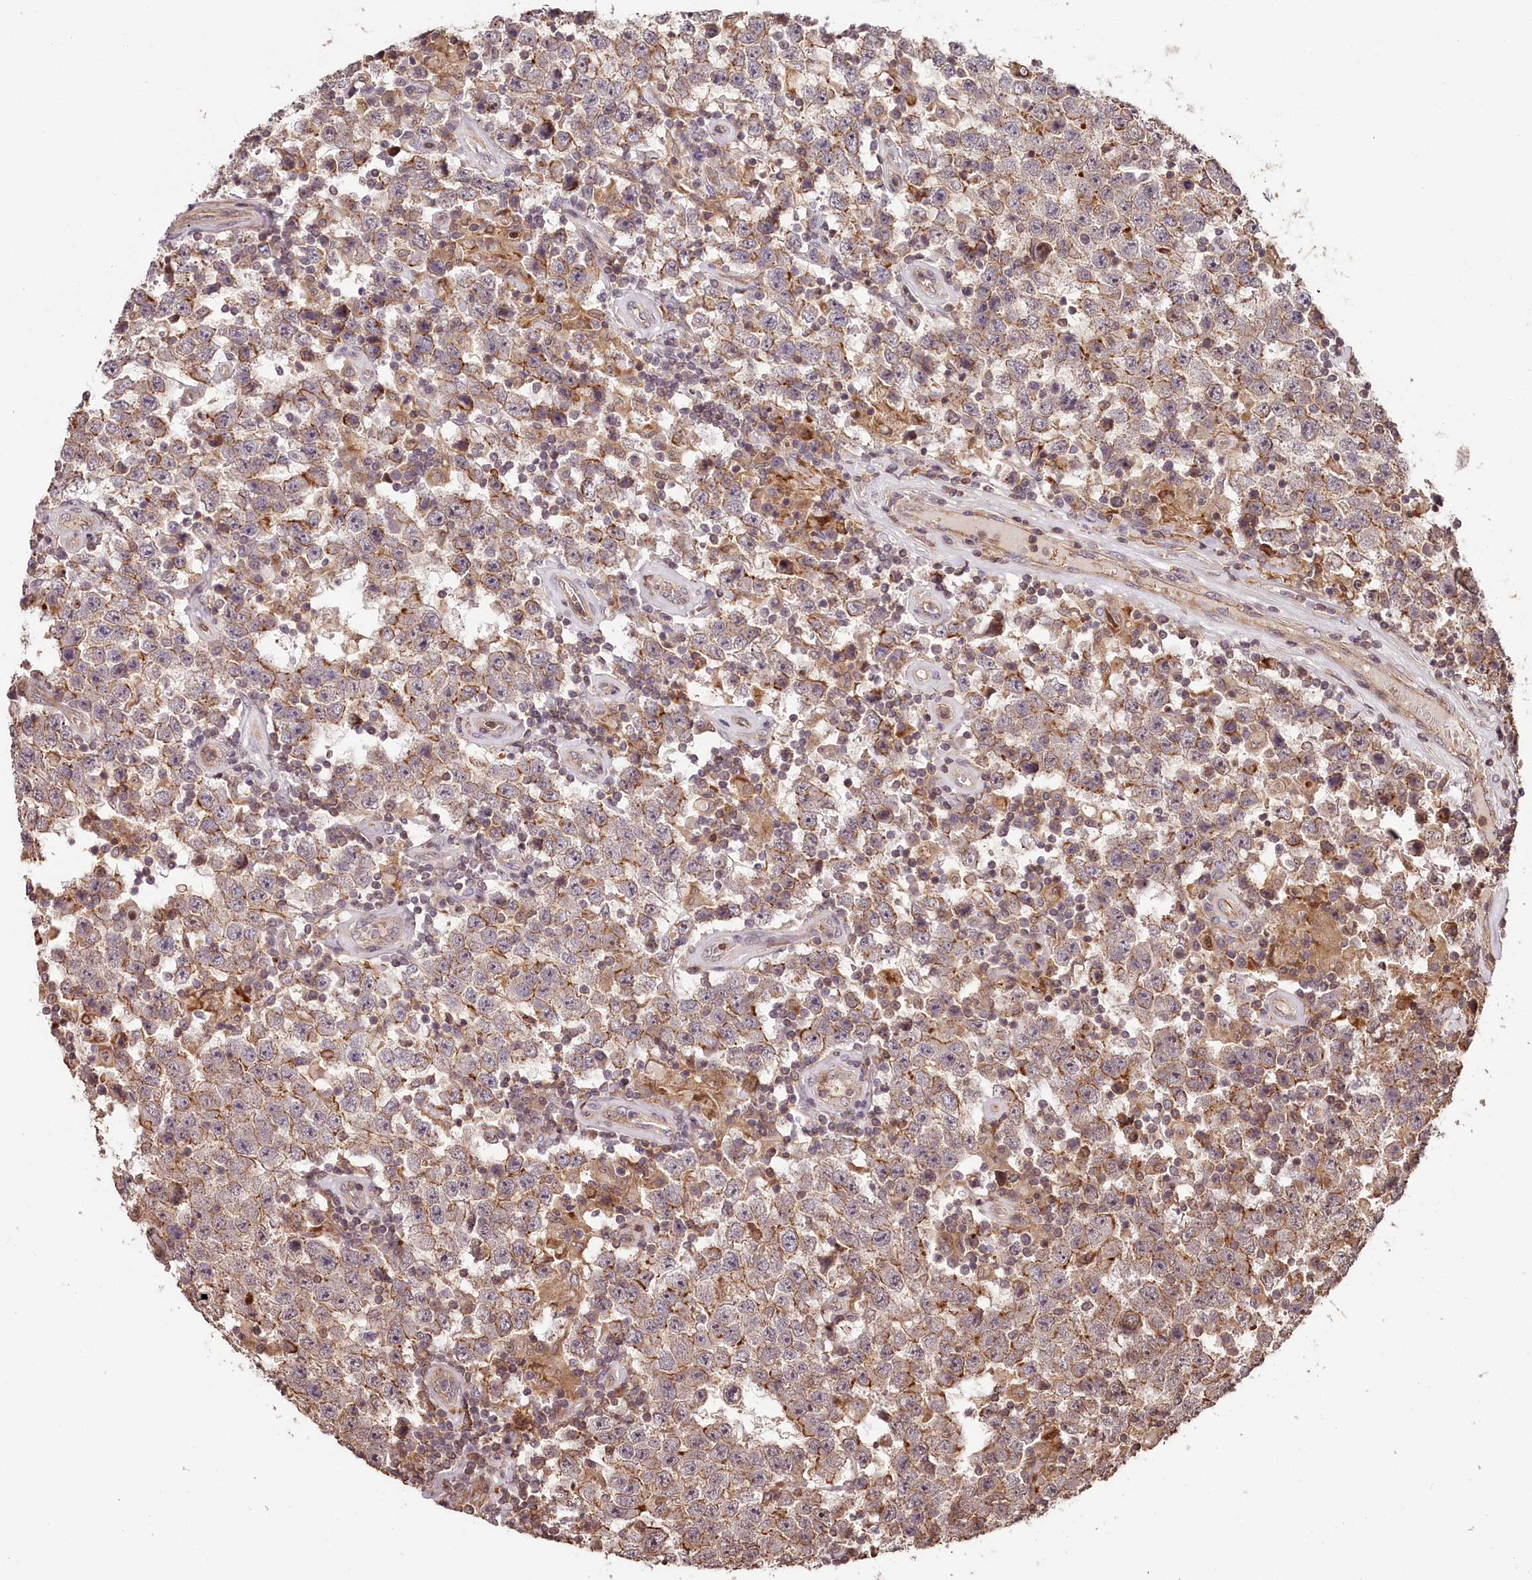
{"staining": {"intensity": "moderate", "quantity": "<25%", "location": "cytoplasmic/membranous"}, "tissue": "testis cancer", "cell_type": "Tumor cells", "image_type": "cancer", "snomed": [{"axis": "morphology", "description": "Normal tissue, NOS"}, {"axis": "morphology", "description": "Urothelial carcinoma, High grade"}, {"axis": "morphology", "description": "Seminoma, NOS"}, {"axis": "morphology", "description": "Carcinoma, Embryonal, NOS"}, {"axis": "topography", "description": "Urinary bladder"}, {"axis": "topography", "description": "Testis"}], "caption": "A brown stain shows moderate cytoplasmic/membranous staining of a protein in embryonal carcinoma (testis) tumor cells.", "gene": "KIF14", "patient": {"sex": "male", "age": 41}}